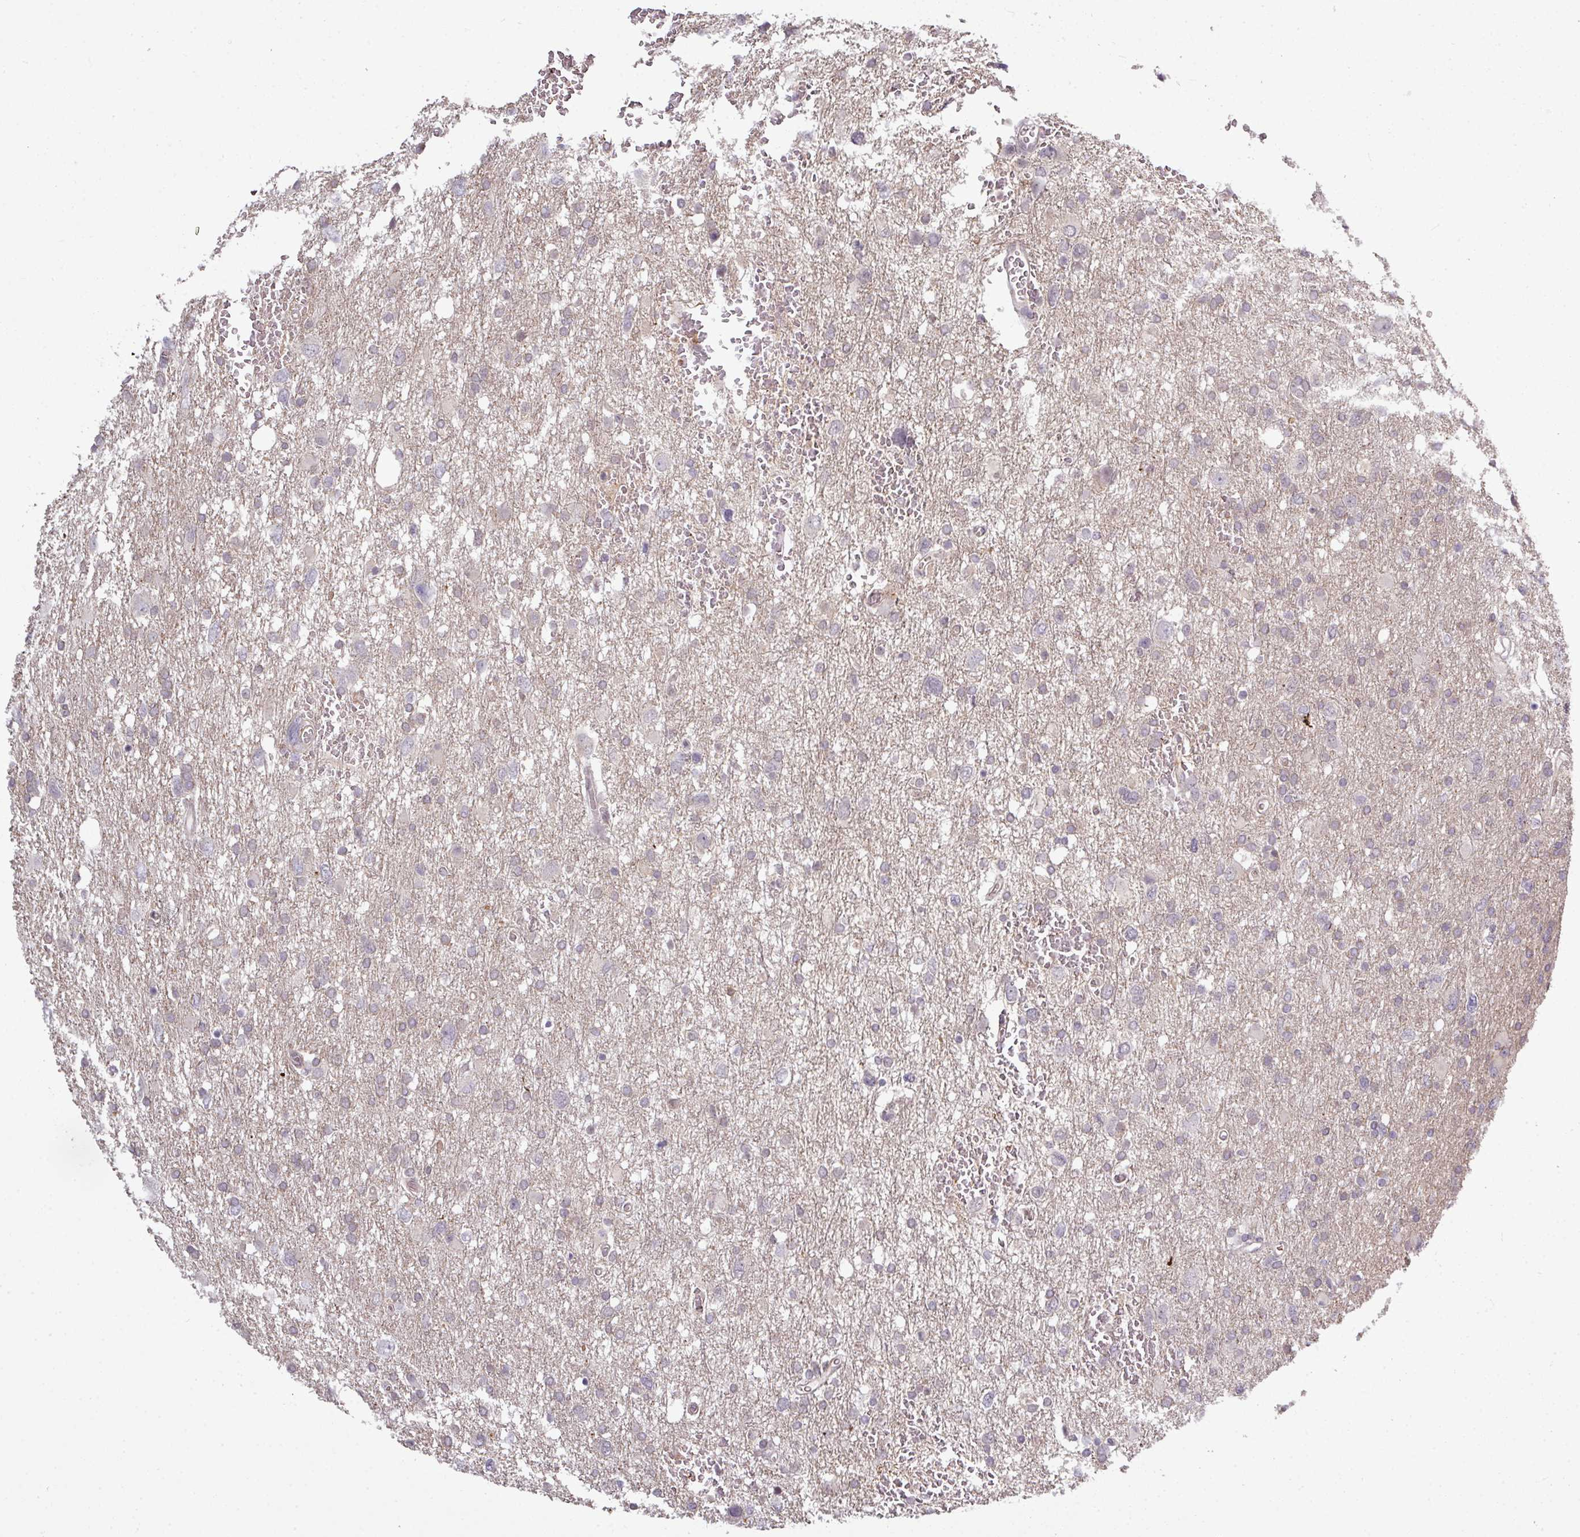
{"staining": {"intensity": "negative", "quantity": "none", "location": "none"}, "tissue": "glioma", "cell_type": "Tumor cells", "image_type": "cancer", "snomed": [{"axis": "morphology", "description": "Glioma, malignant, High grade"}, {"axis": "topography", "description": "Brain"}], "caption": "Immunohistochemistry micrograph of neoplastic tissue: human malignant high-grade glioma stained with DAB (3,3'-diaminobenzidine) reveals no significant protein positivity in tumor cells.", "gene": "TUSC3", "patient": {"sex": "male", "age": 61}}